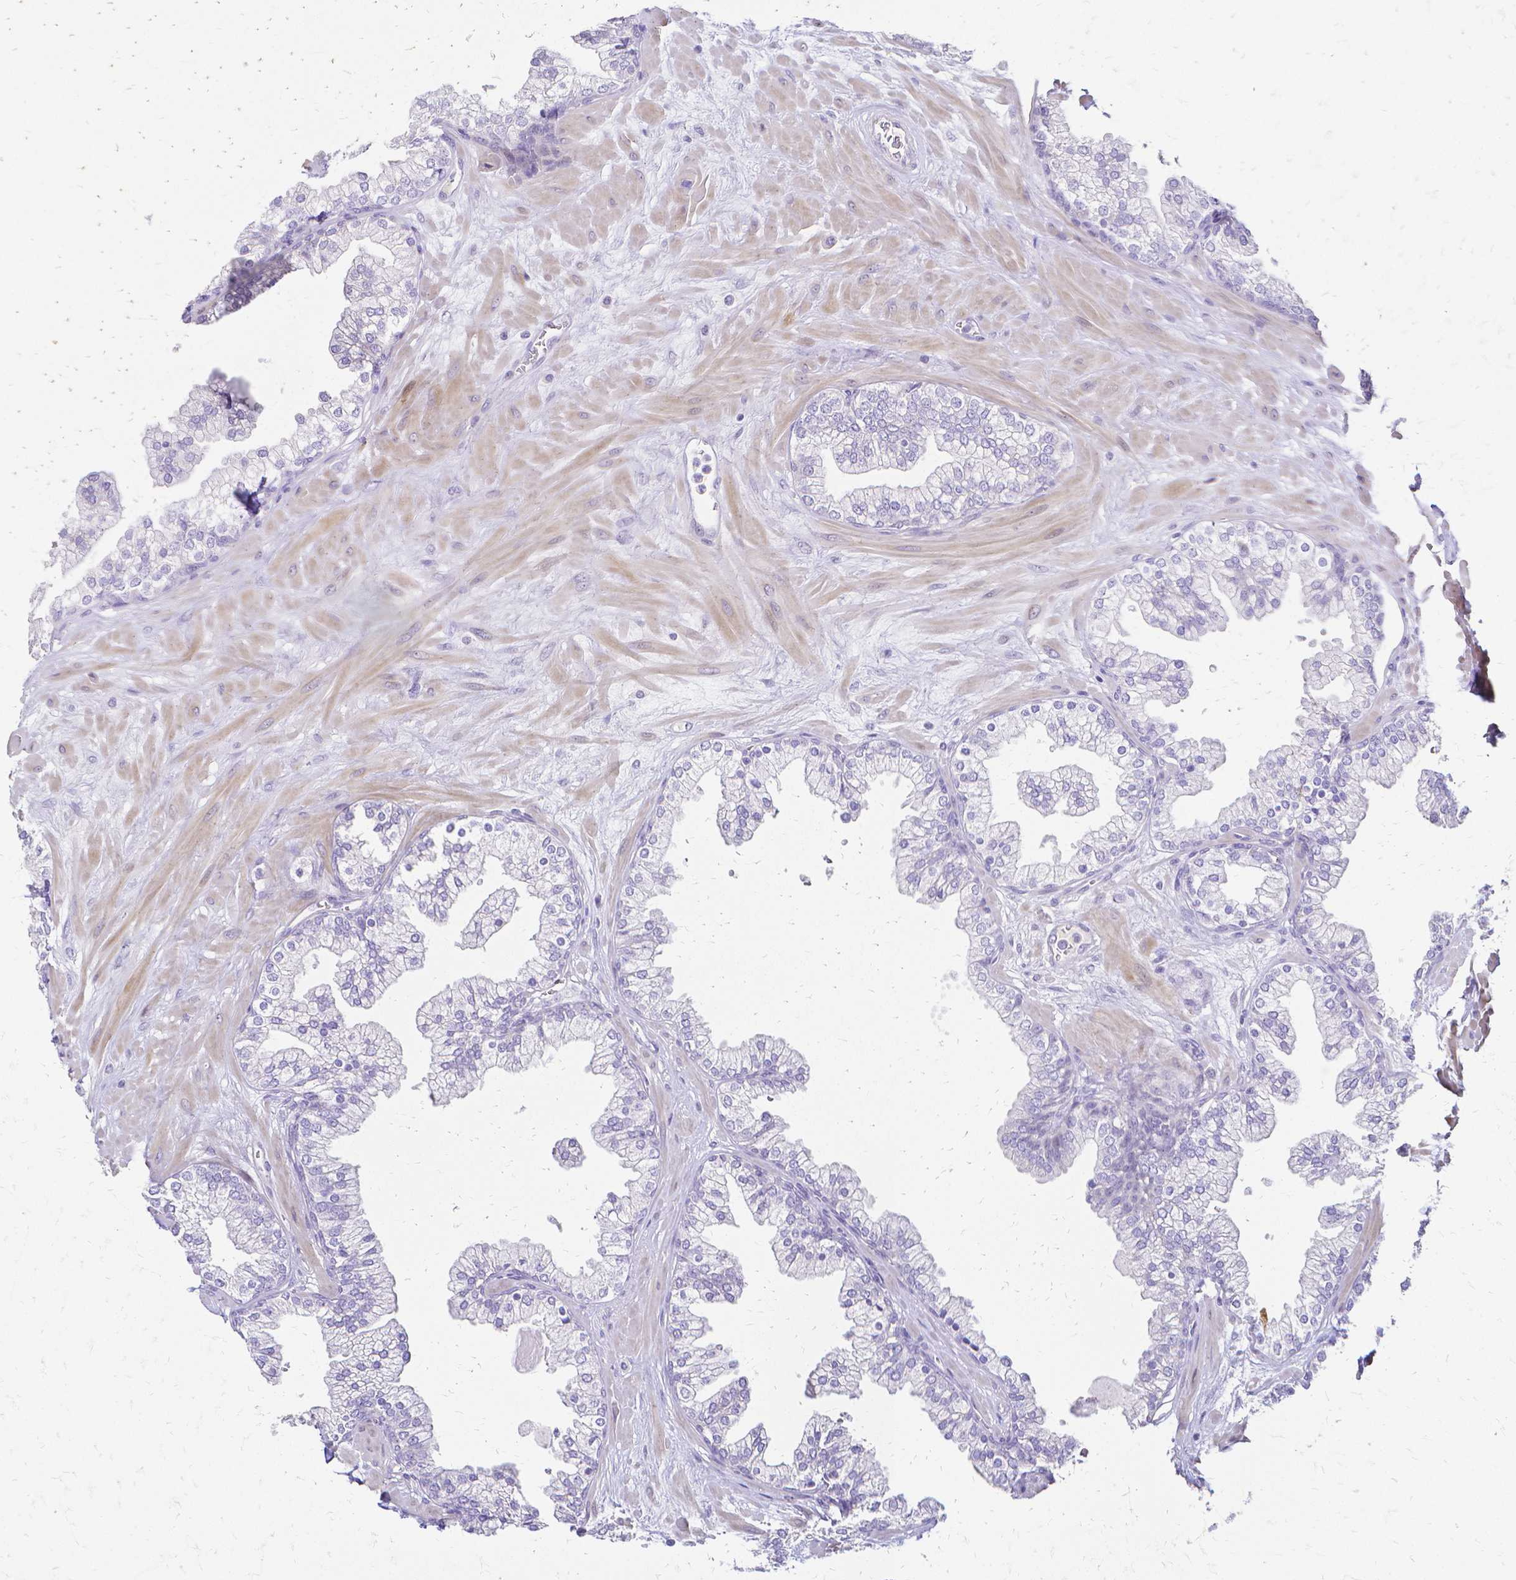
{"staining": {"intensity": "negative", "quantity": "none", "location": "none"}, "tissue": "prostate", "cell_type": "Glandular cells", "image_type": "normal", "snomed": [{"axis": "morphology", "description": "Normal tissue, NOS"}, {"axis": "topography", "description": "Prostate"}, {"axis": "topography", "description": "Peripheral nerve tissue"}], "caption": "Immunohistochemistry (IHC) of unremarkable human prostate shows no staining in glandular cells.", "gene": "CCNB1", "patient": {"sex": "male", "age": 61}}